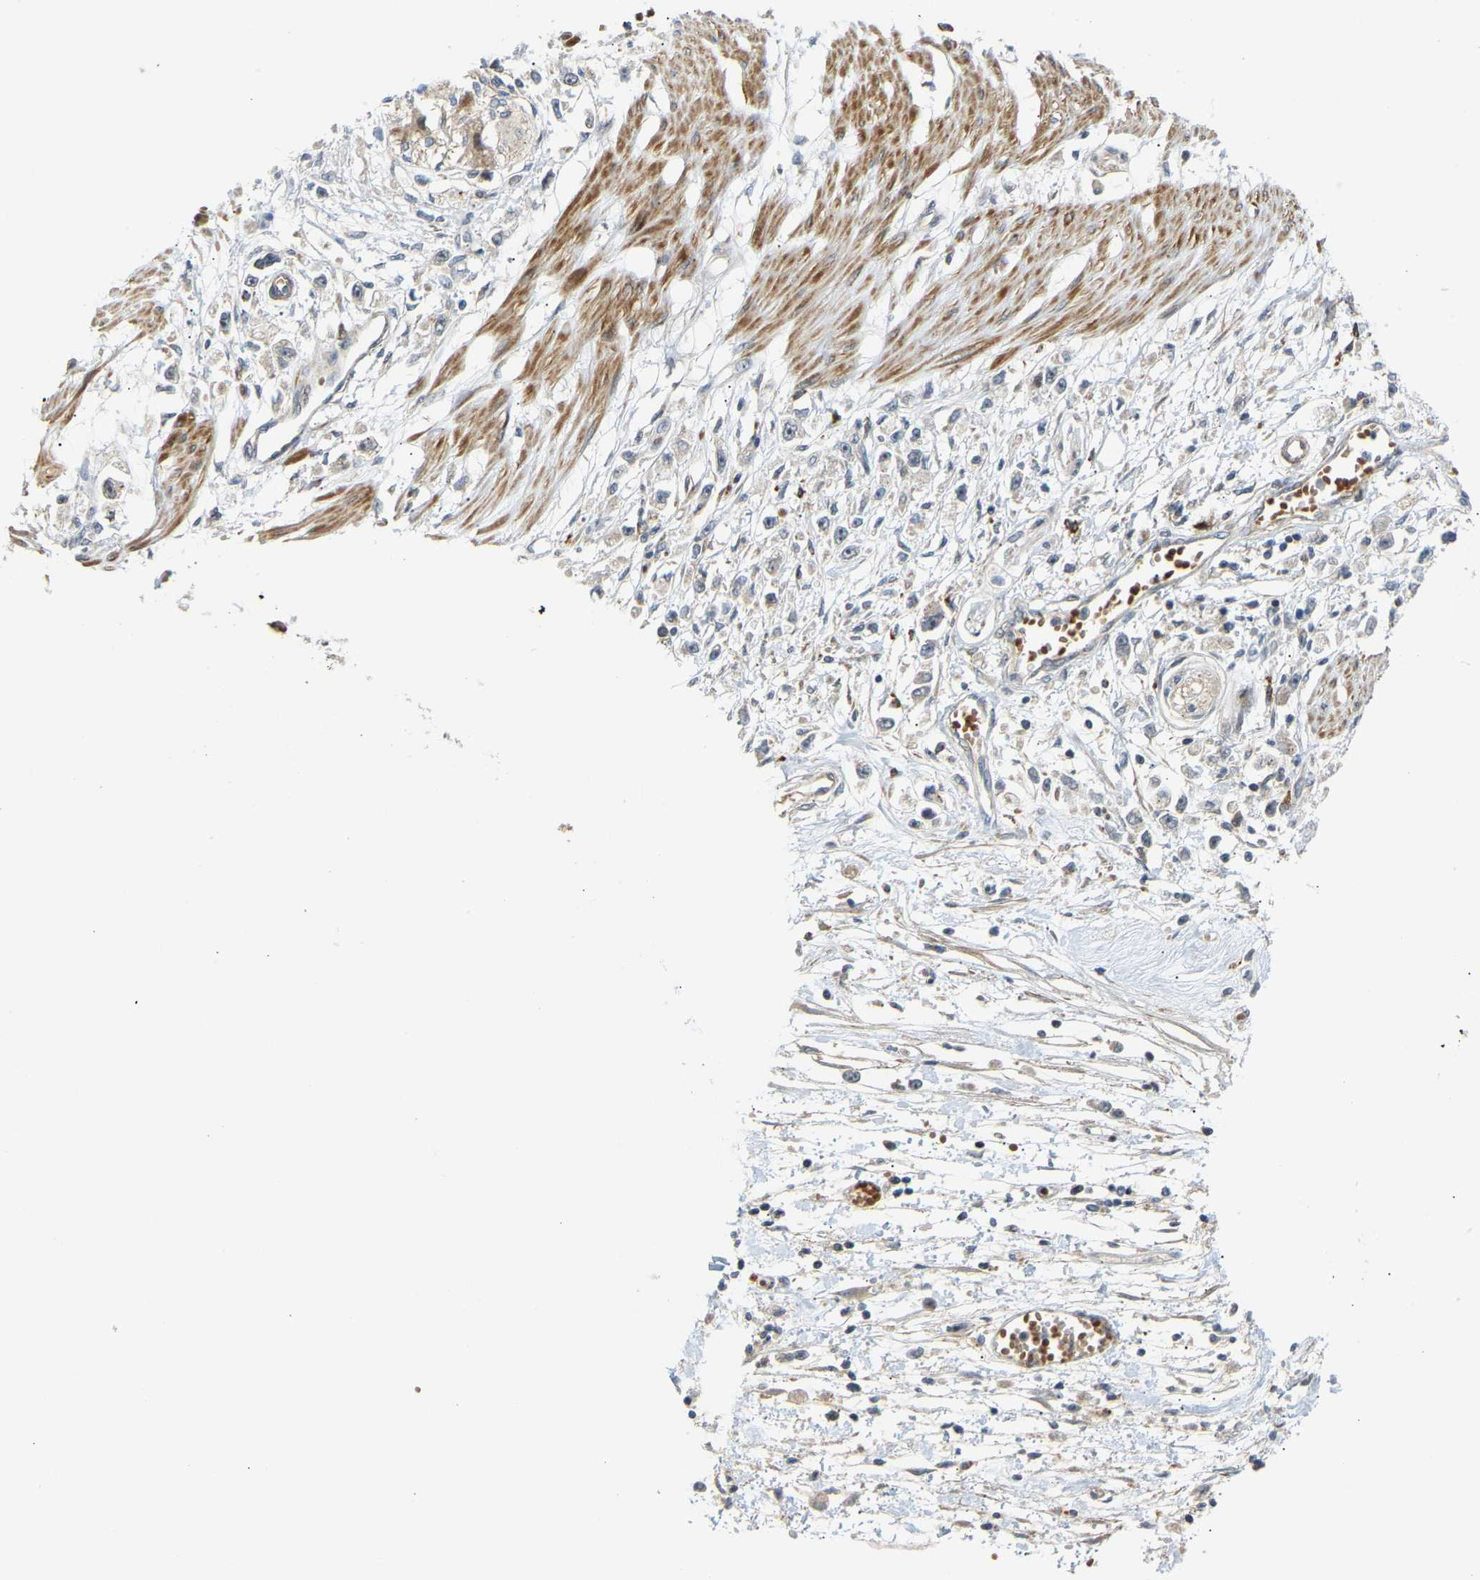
{"staining": {"intensity": "negative", "quantity": "none", "location": "none"}, "tissue": "stomach cancer", "cell_type": "Tumor cells", "image_type": "cancer", "snomed": [{"axis": "morphology", "description": "Adenocarcinoma, NOS"}, {"axis": "topography", "description": "Stomach"}], "caption": "The immunohistochemistry (IHC) micrograph has no significant staining in tumor cells of stomach adenocarcinoma tissue.", "gene": "POGLUT2", "patient": {"sex": "female", "age": 59}}